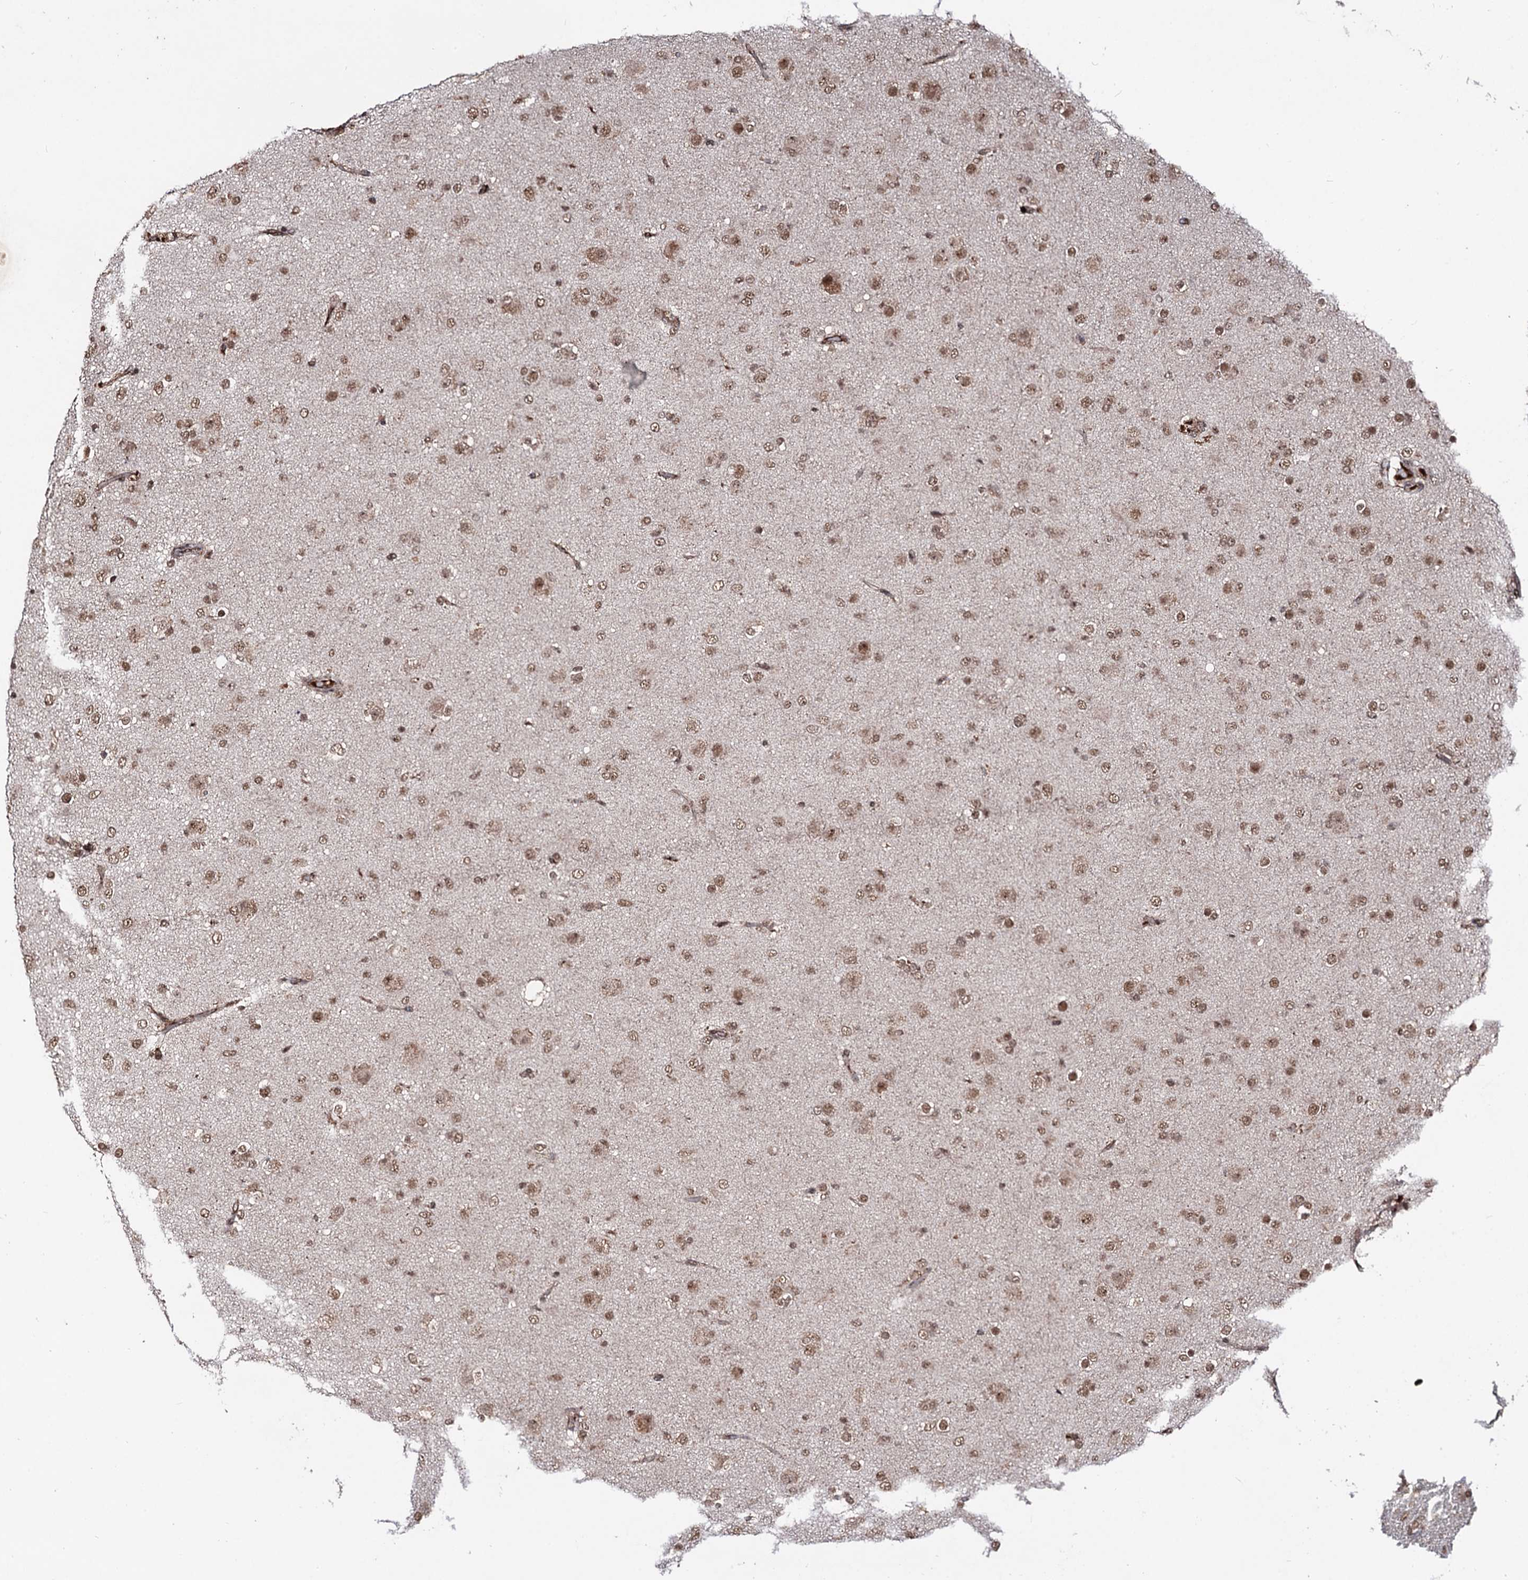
{"staining": {"intensity": "moderate", "quantity": ">75%", "location": "nuclear"}, "tissue": "glioma", "cell_type": "Tumor cells", "image_type": "cancer", "snomed": [{"axis": "morphology", "description": "Glioma, malignant, Low grade"}, {"axis": "topography", "description": "Brain"}], "caption": "IHC of malignant glioma (low-grade) shows medium levels of moderate nuclear staining in about >75% of tumor cells. (DAB = brown stain, brightfield microscopy at high magnification).", "gene": "SFSWAP", "patient": {"sex": "male", "age": 65}}